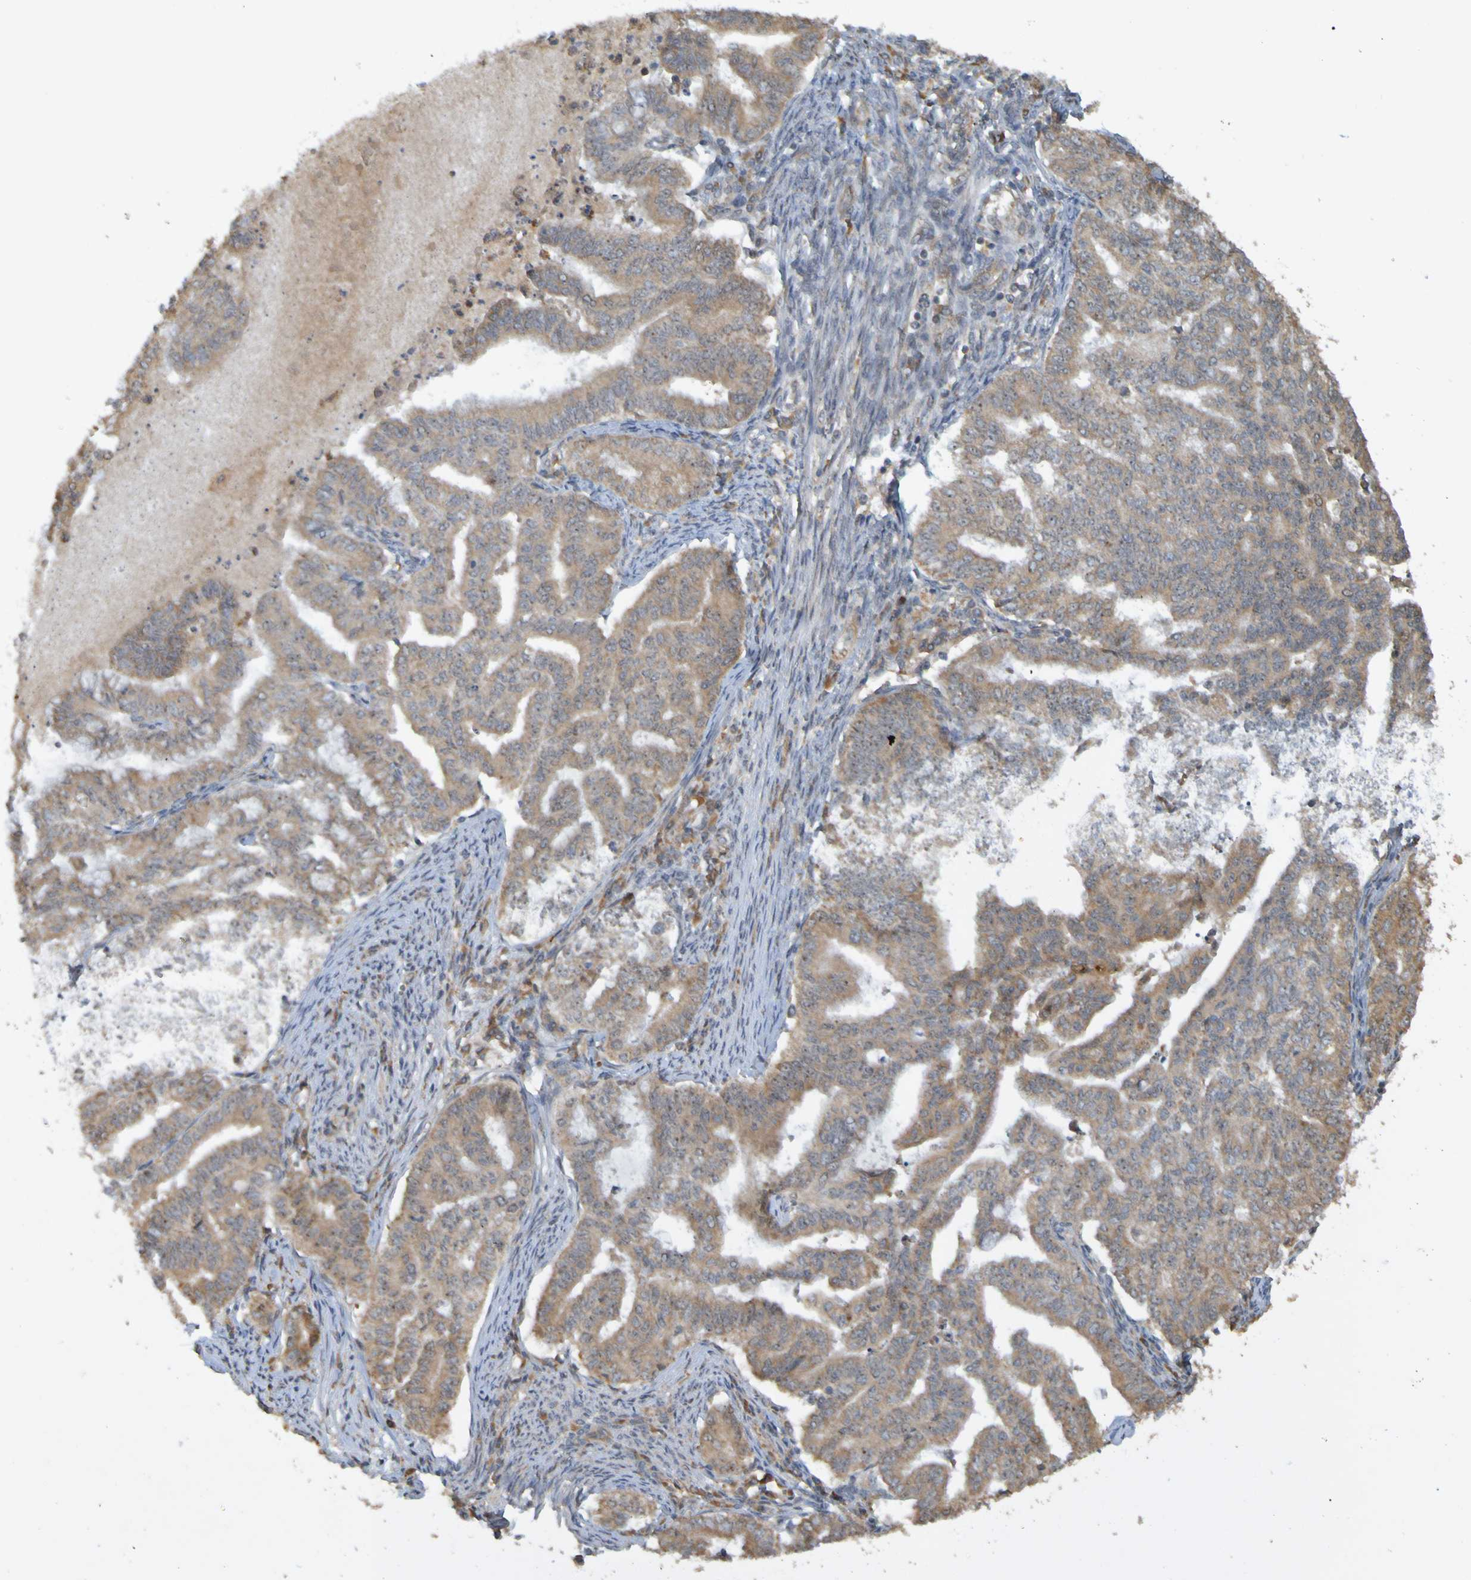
{"staining": {"intensity": "moderate", "quantity": ">75%", "location": "cytoplasmic/membranous"}, "tissue": "endometrial cancer", "cell_type": "Tumor cells", "image_type": "cancer", "snomed": [{"axis": "morphology", "description": "Adenocarcinoma, NOS"}, {"axis": "topography", "description": "Endometrium"}], "caption": "Endometrial cancer was stained to show a protein in brown. There is medium levels of moderate cytoplasmic/membranous positivity in about >75% of tumor cells.", "gene": "TMBIM1", "patient": {"sex": "female", "age": 79}}